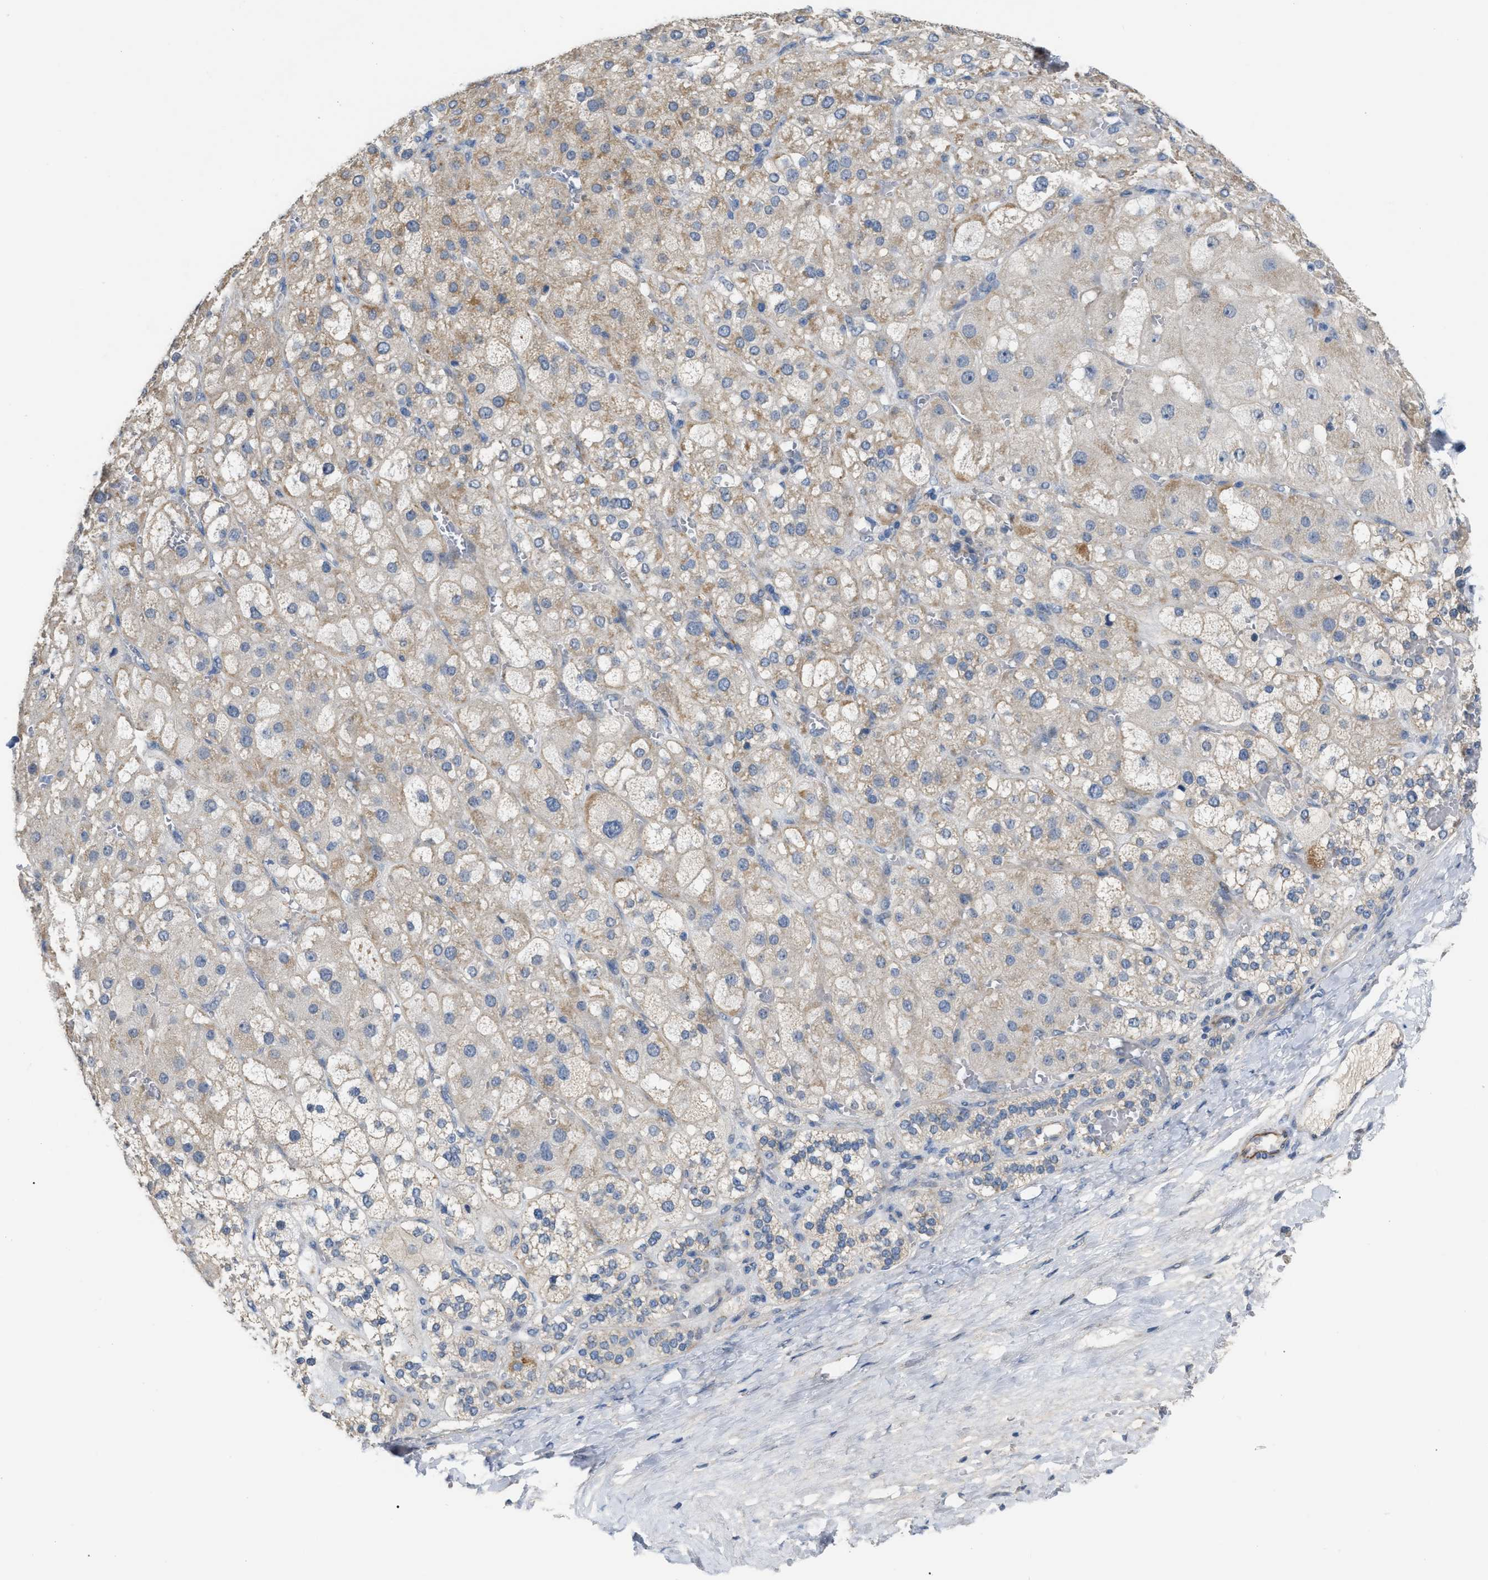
{"staining": {"intensity": "moderate", "quantity": "25%-75%", "location": "cytoplasmic/membranous"}, "tissue": "adrenal gland", "cell_type": "Glandular cells", "image_type": "normal", "snomed": [{"axis": "morphology", "description": "Normal tissue, NOS"}, {"axis": "topography", "description": "Adrenal gland"}], "caption": "The image displays a brown stain indicating the presence of a protein in the cytoplasmic/membranous of glandular cells in adrenal gland.", "gene": "DHX58", "patient": {"sex": "female", "age": 47}}